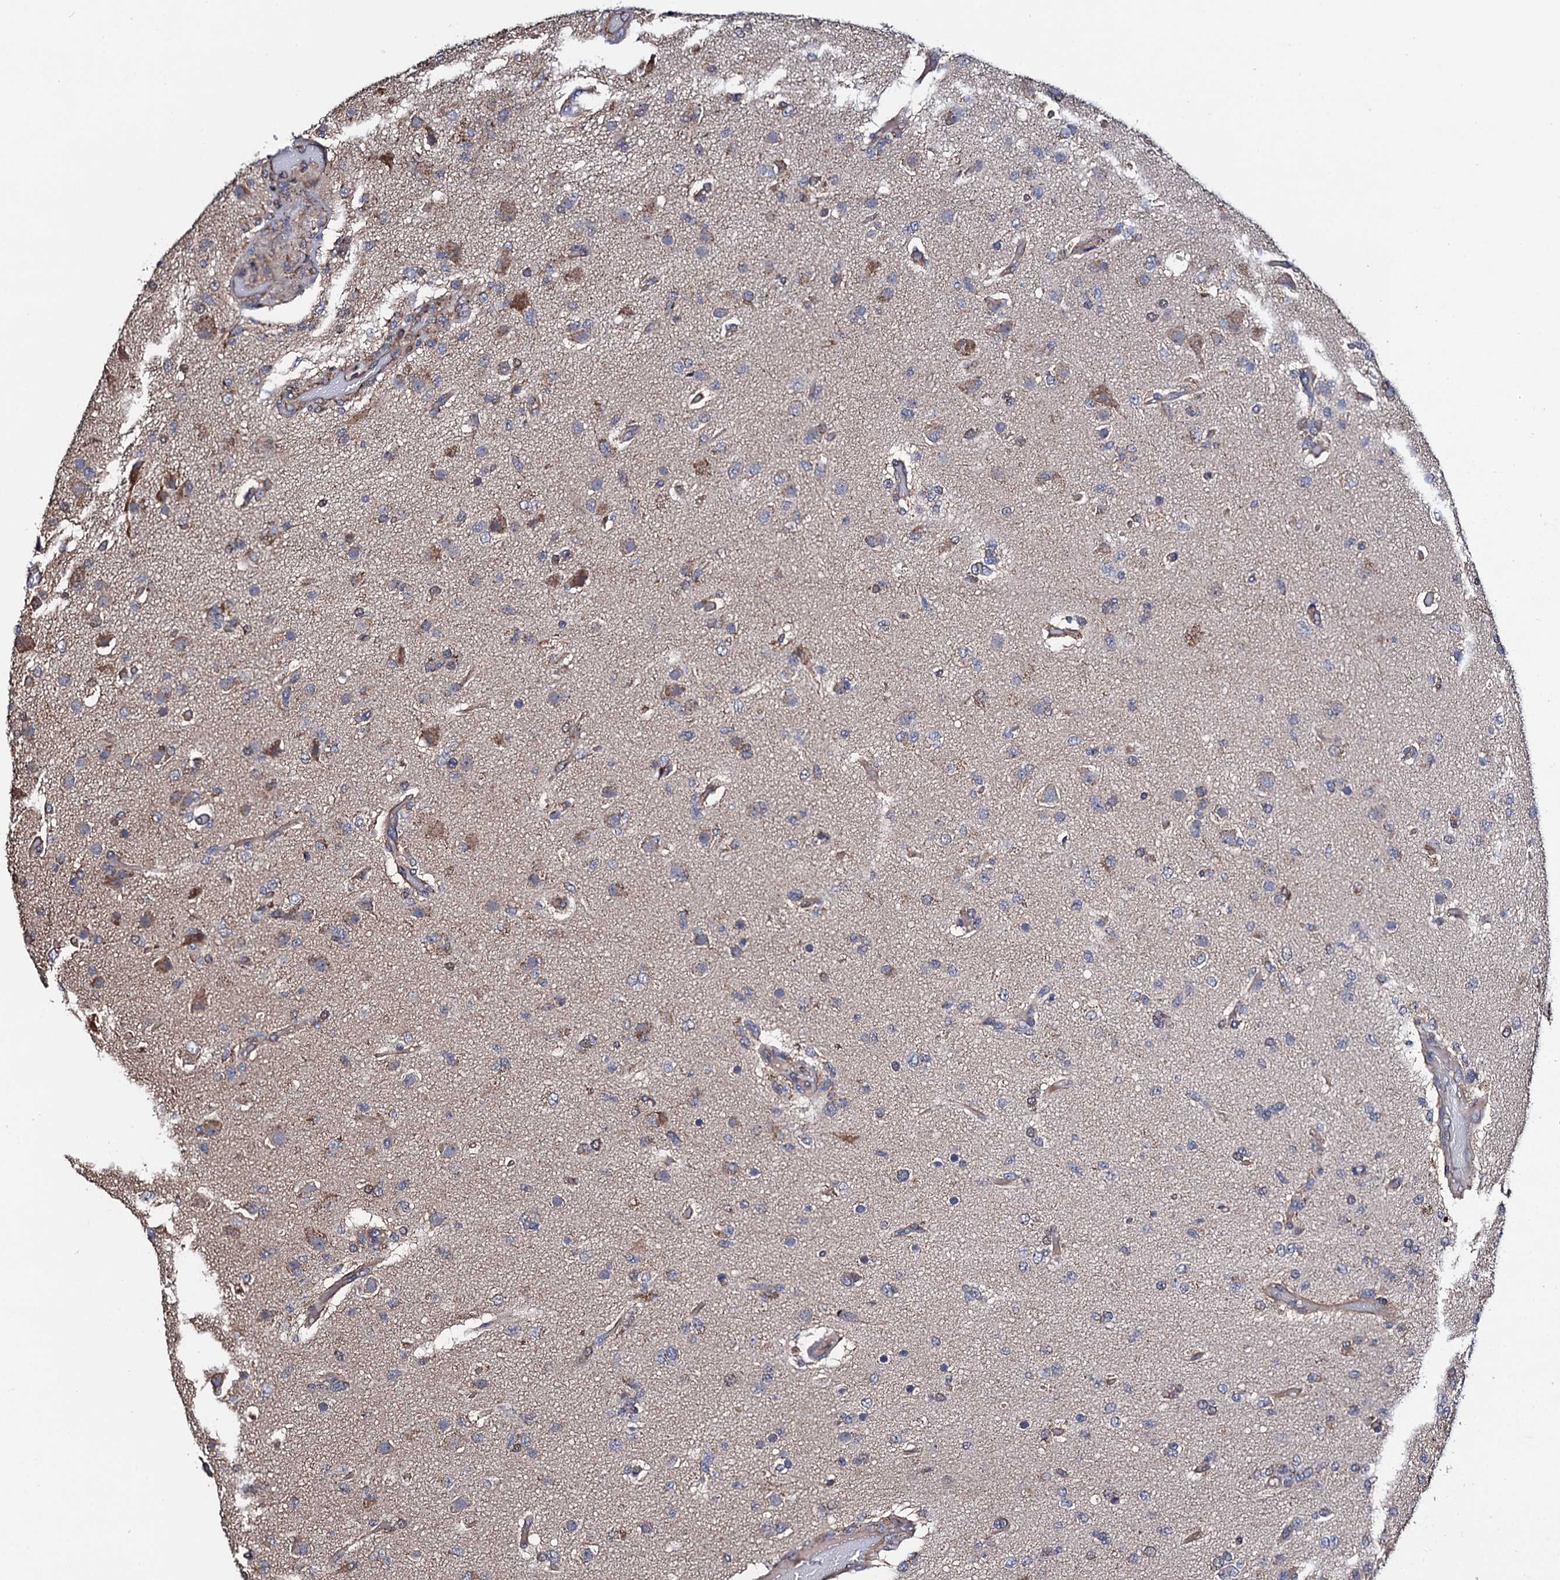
{"staining": {"intensity": "weak", "quantity": "25%-75%", "location": "cytoplasmic/membranous"}, "tissue": "glioma", "cell_type": "Tumor cells", "image_type": "cancer", "snomed": [{"axis": "morphology", "description": "Glioma, malignant, High grade"}, {"axis": "topography", "description": "Brain"}], "caption": "Human malignant glioma (high-grade) stained for a protein (brown) demonstrates weak cytoplasmic/membranous positive positivity in about 25%-75% of tumor cells.", "gene": "PTCD3", "patient": {"sex": "female", "age": 74}}